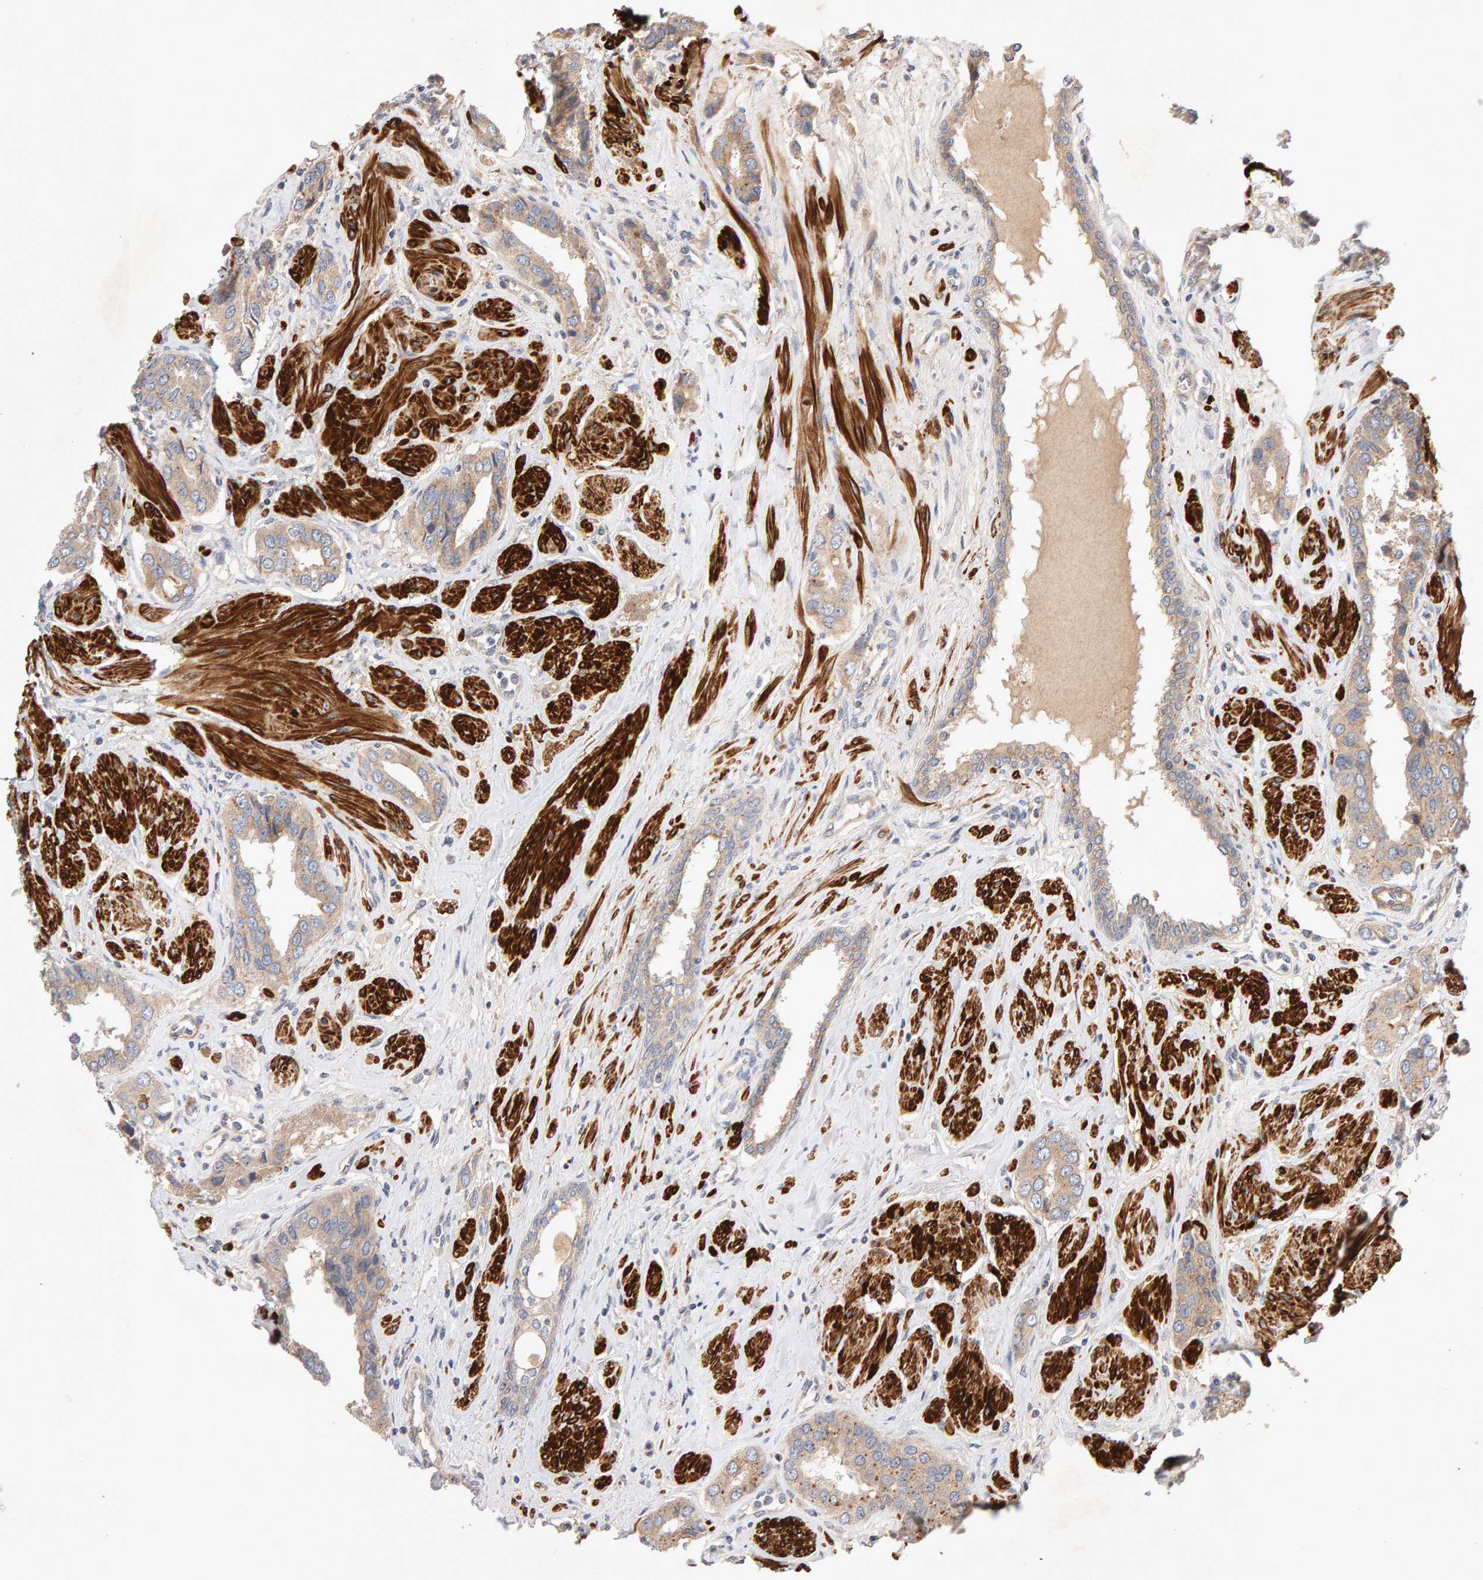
{"staining": {"intensity": "weak", "quantity": "25%-75%", "location": "cytoplasmic/membranous"}, "tissue": "prostate cancer", "cell_type": "Tumor cells", "image_type": "cancer", "snomed": [{"axis": "morphology", "description": "Adenocarcinoma, High grade"}, {"axis": "topography", "description": "Prostate"}], "caption": "Protein staining of adenocarcinoma (high-grade) (prostate) tissue exhibits weak cytoplasmic/membranous expression in about 25%-75% of tumor cells.", "gene": "RNF19A", "patient": {"sex": "male", "age": 52}}